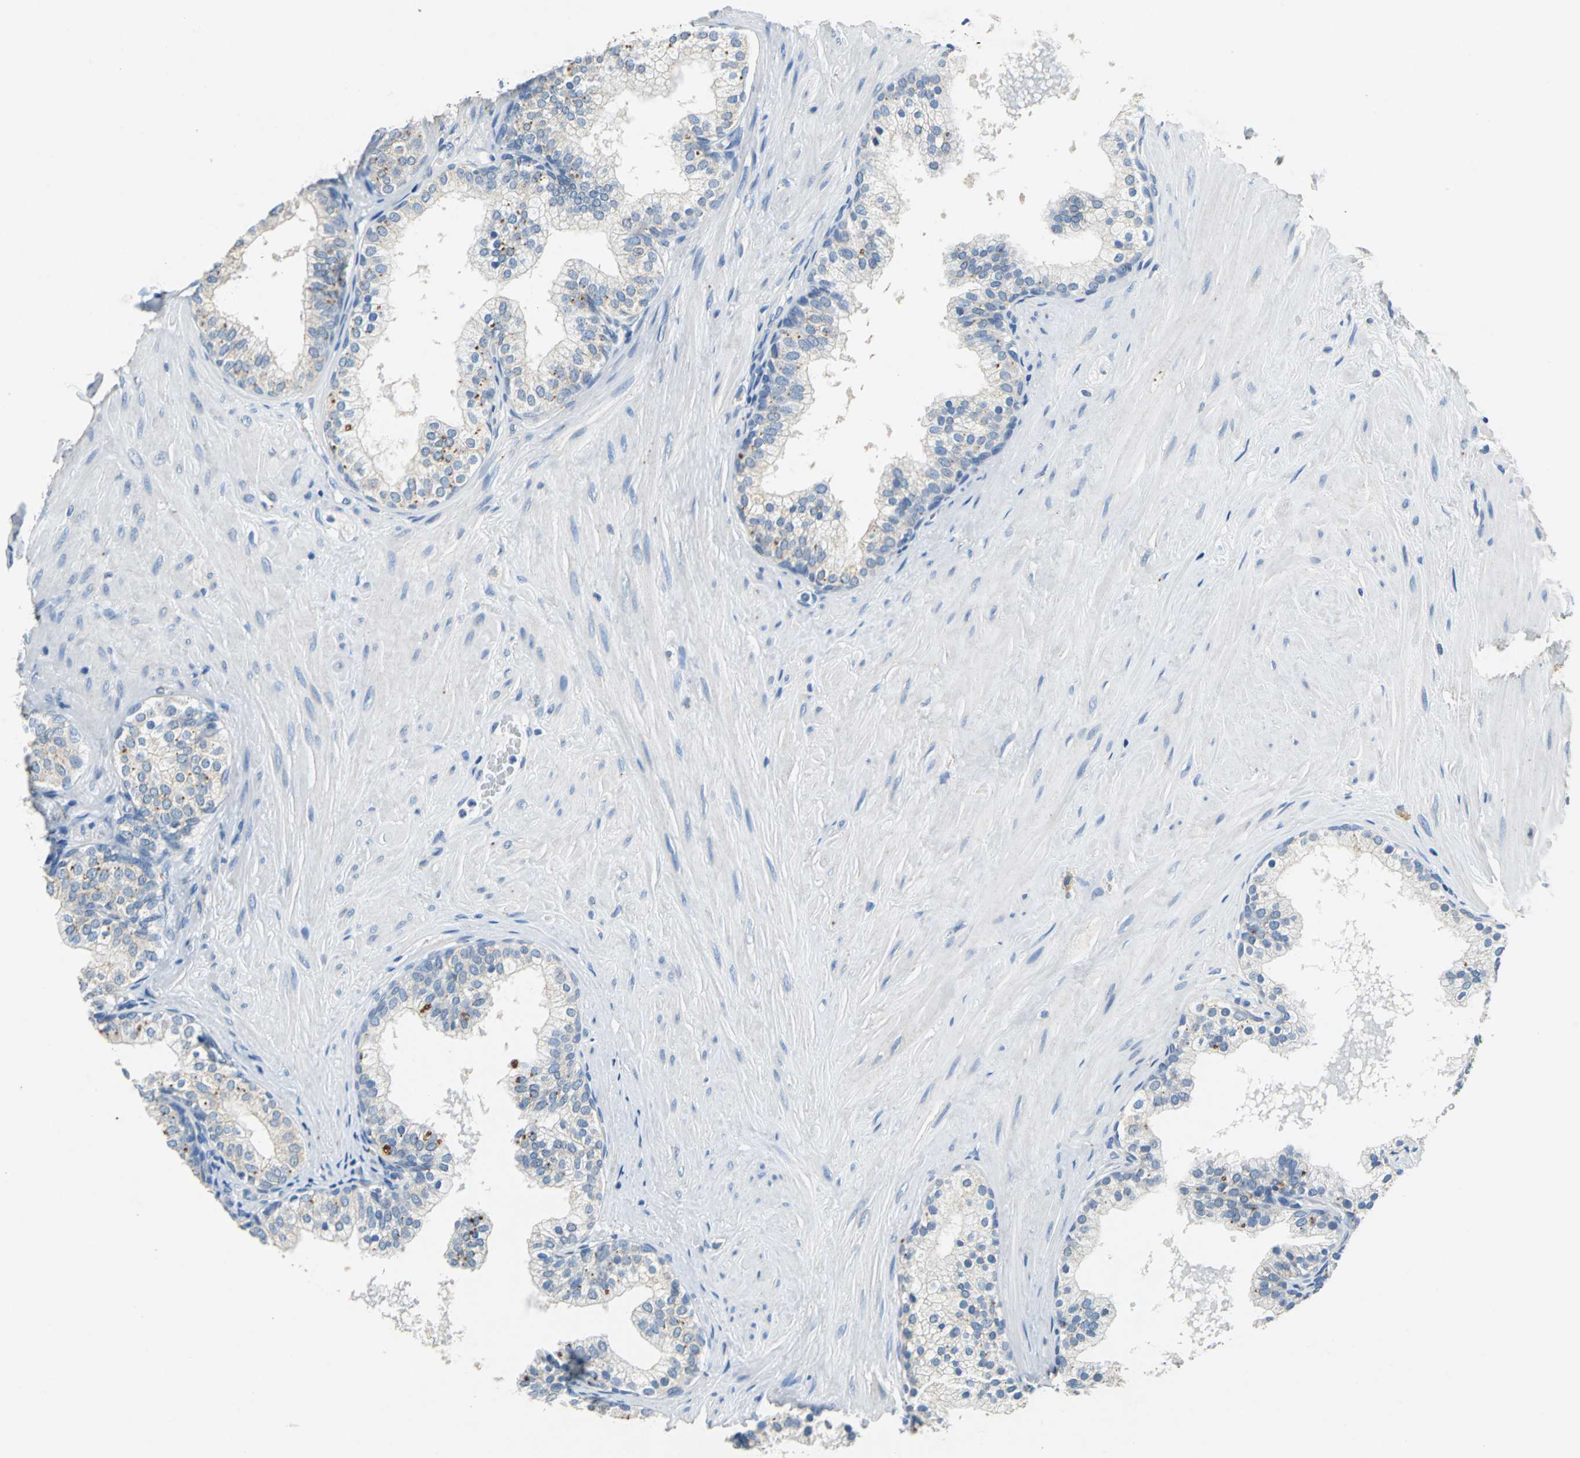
{"staining": {"intensity": "negative", "quantity": "none", "location": "none"}, "tissue": "prostate", "cell_type": "Glandular cells", "image_type": "normal", "snomed": [{"axis": "morphology", "description": "Normal tissue, NOS"}, {"axis": "topography", "description": "Prostate"}], "caption": "IHC of unremarkable human prostate shows no staining in glandular cells.", "gene": "TEX264", "patient": {"sex": "male", "age": 60}}